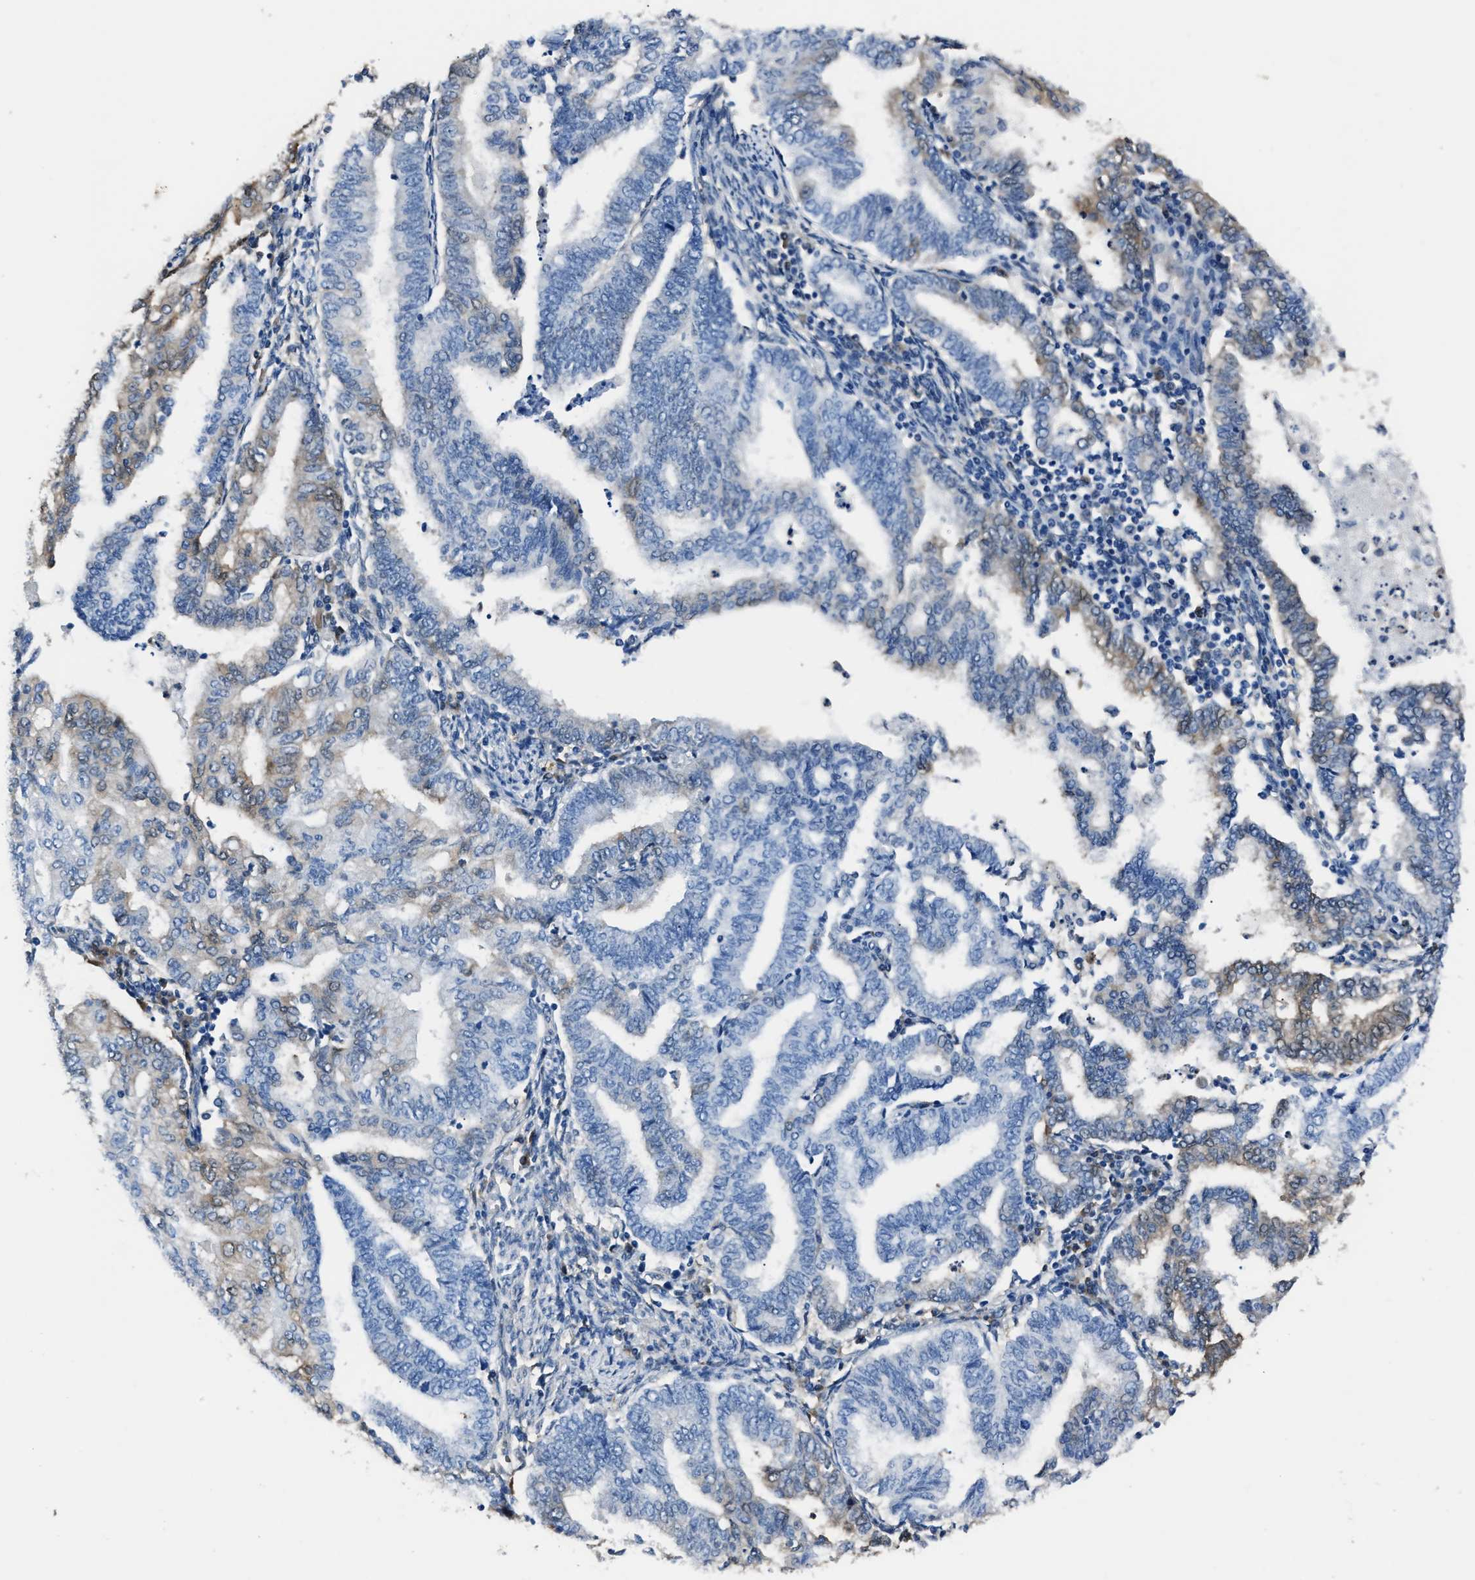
{"staining": {"intensity": "moderate", "quantity": "<25%", "location": "cytoplasmic/membranous"}, "tissue": "endometrial cancer", "cell_type": "Tumor cells", "image_type": "cancer", "snomed": [{"axis": "morphology", "description": "Polyp, NOS"}, {"axis": "morphology", "description": "Adenocarcinoma, NOS"}, {"axis": "morphology", "description": "Adenoma, NOS"}, {"axis": "topography", "description": "Endometrium"}], "caption": "DAB immunohistochemical staining of endometrial polyp reveals moderate cytoplasmic/membranous protein expression in approximately <25% of tumor cells.", "gene": "GSTP1", "patient": {"sex": "female", "age": 79}}